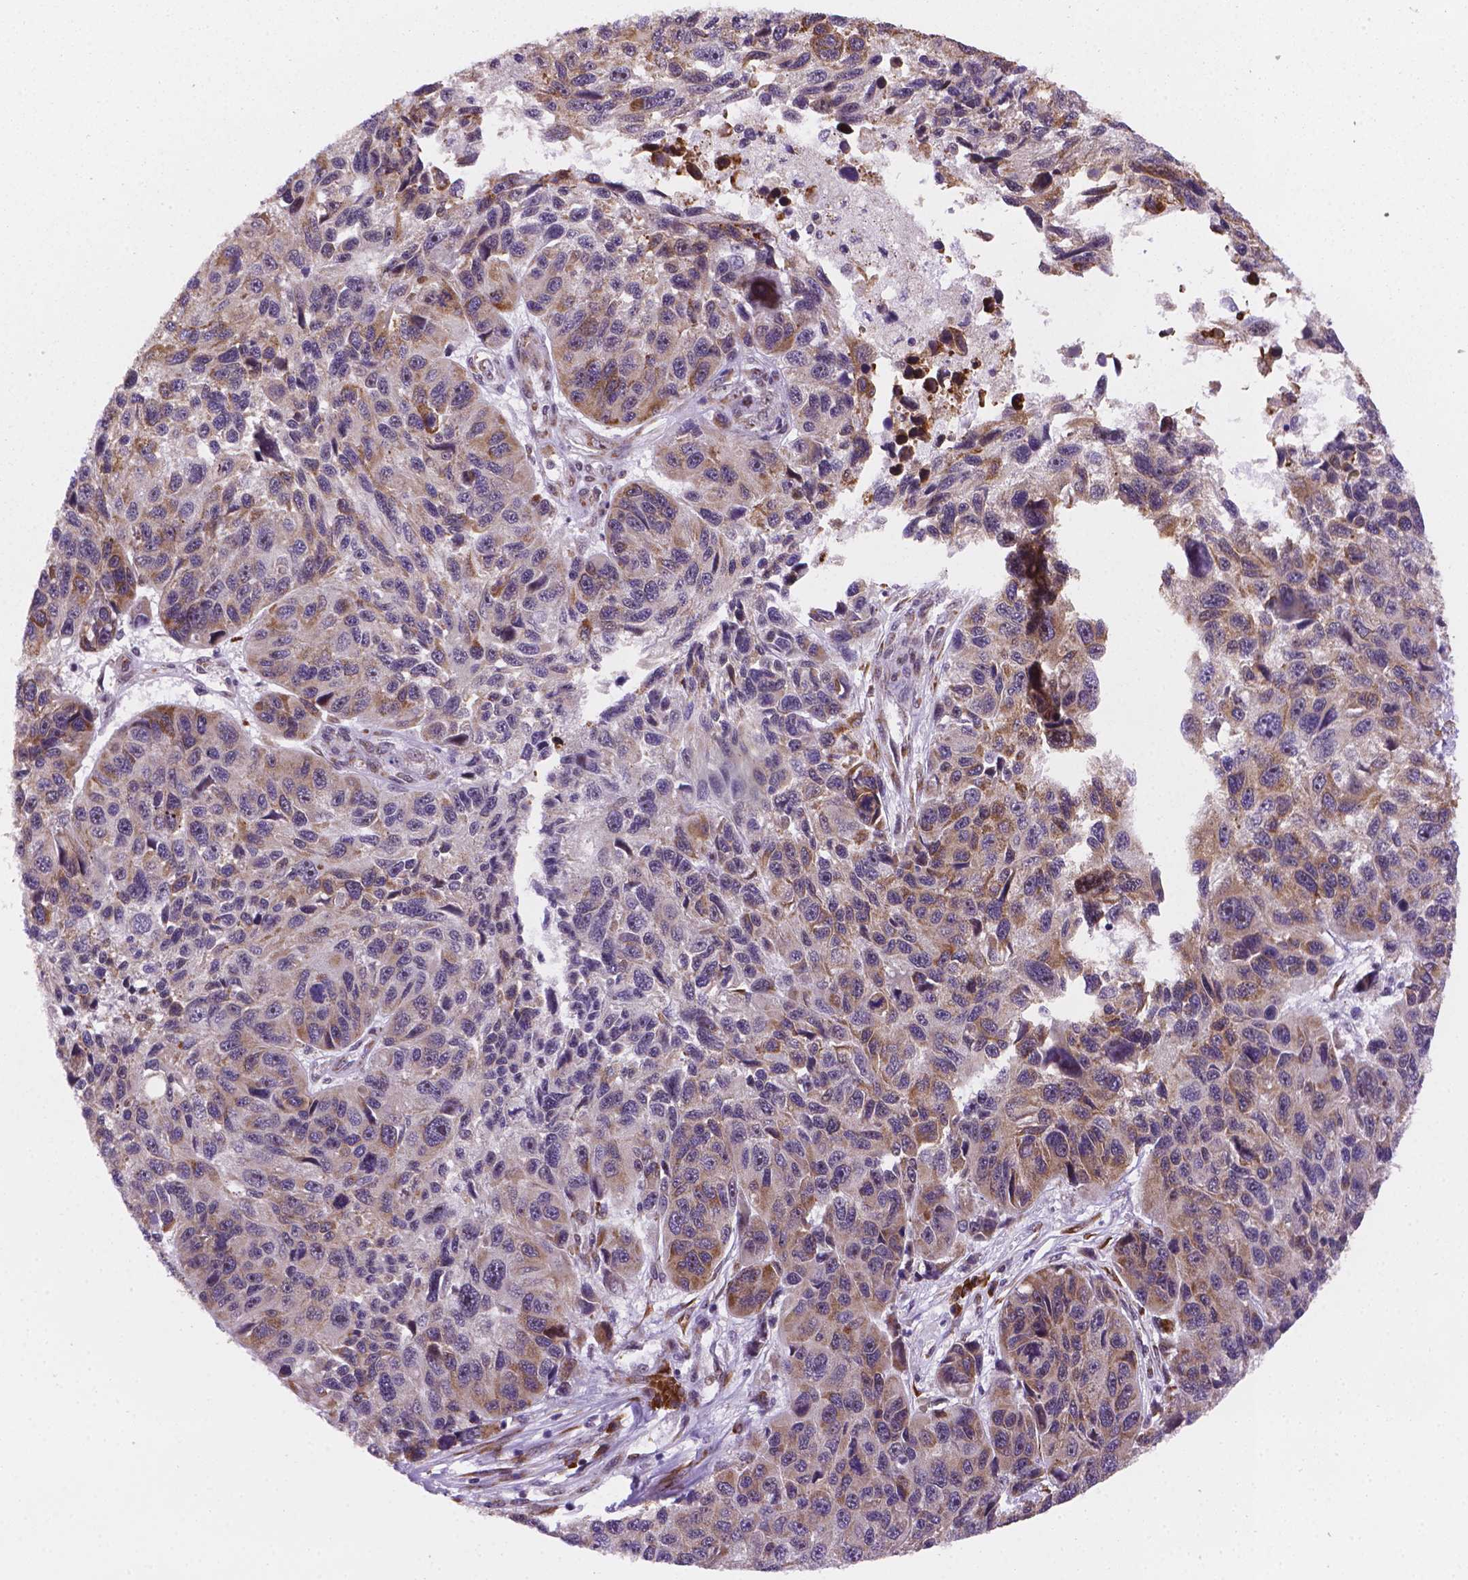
{"staining": {"intensity": "weak", "quantity": "25%-75%", "location": "cytoplasmic/membranous"}, "tissue": "melanoma", "cell_type": "Tumor cells", "image_type": "cancer", "snomed": [{"axis": "morphology", "description": "Malignant melanoma, NOS"}, {"axis": "topography", "description": "Skin"}], "caption": "Protein positivity by immunohistochemistry exhibits weak cytoplasmic/membranous expression in approximately 25%-75% of tumor cells in melanoma.", "gene": "FNIP1", "patient": {"sex": "male", "age": 53}}